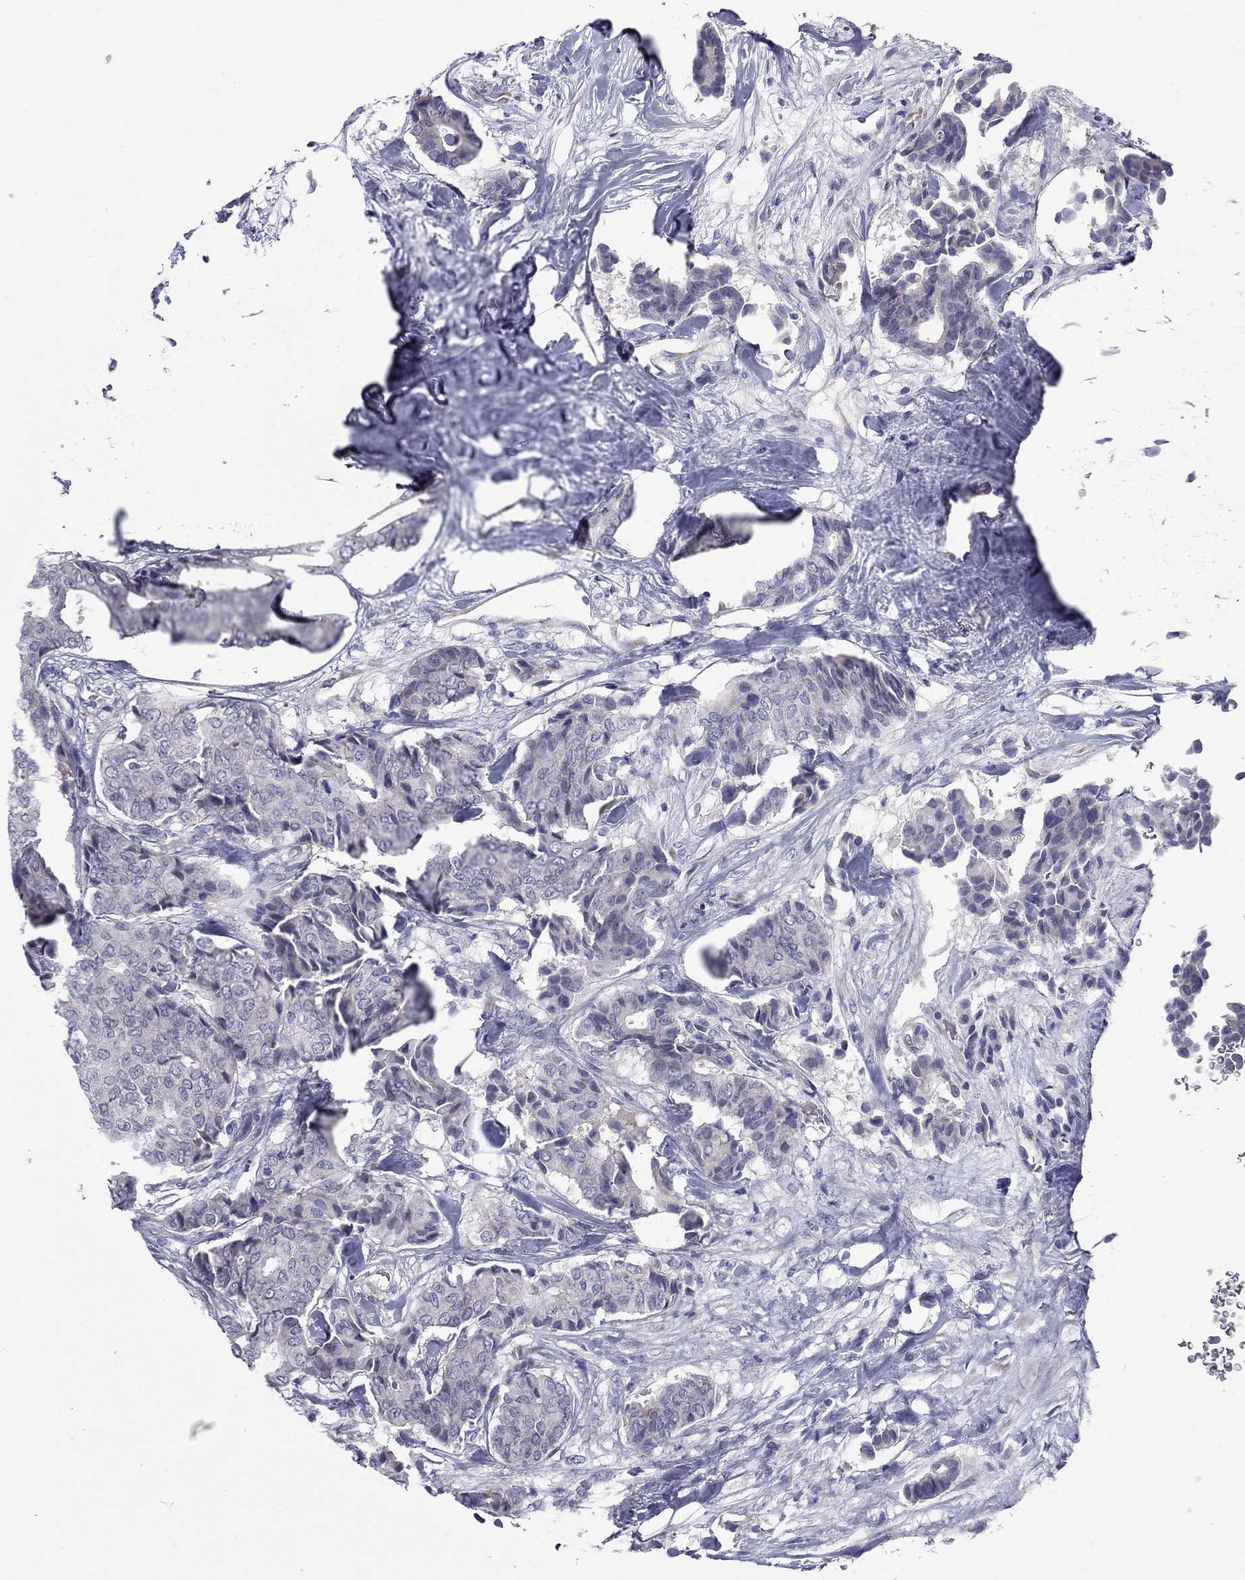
{"staining": {"intensity": "negative", "quantity": "none", "location": "none"}, "tissue": "breast cancer", "cell_type": "Tumor cells", "image_type": "cancer", "snomed": [{"axis": "morphology", "description": "Duct carcinoma"}, {"axis": "topography", "description": "Breast"}], "caption": "Tumor cells are negative for brown protein staining in infiltrating ductal carcinoma (breast). (Brightfield microscopy of DAB (3,3'-diaminobenzidine) immunohistochemistry at high magnification).", "gene": "UNC119B", "patient": {"sex": "female", "age": 75}}